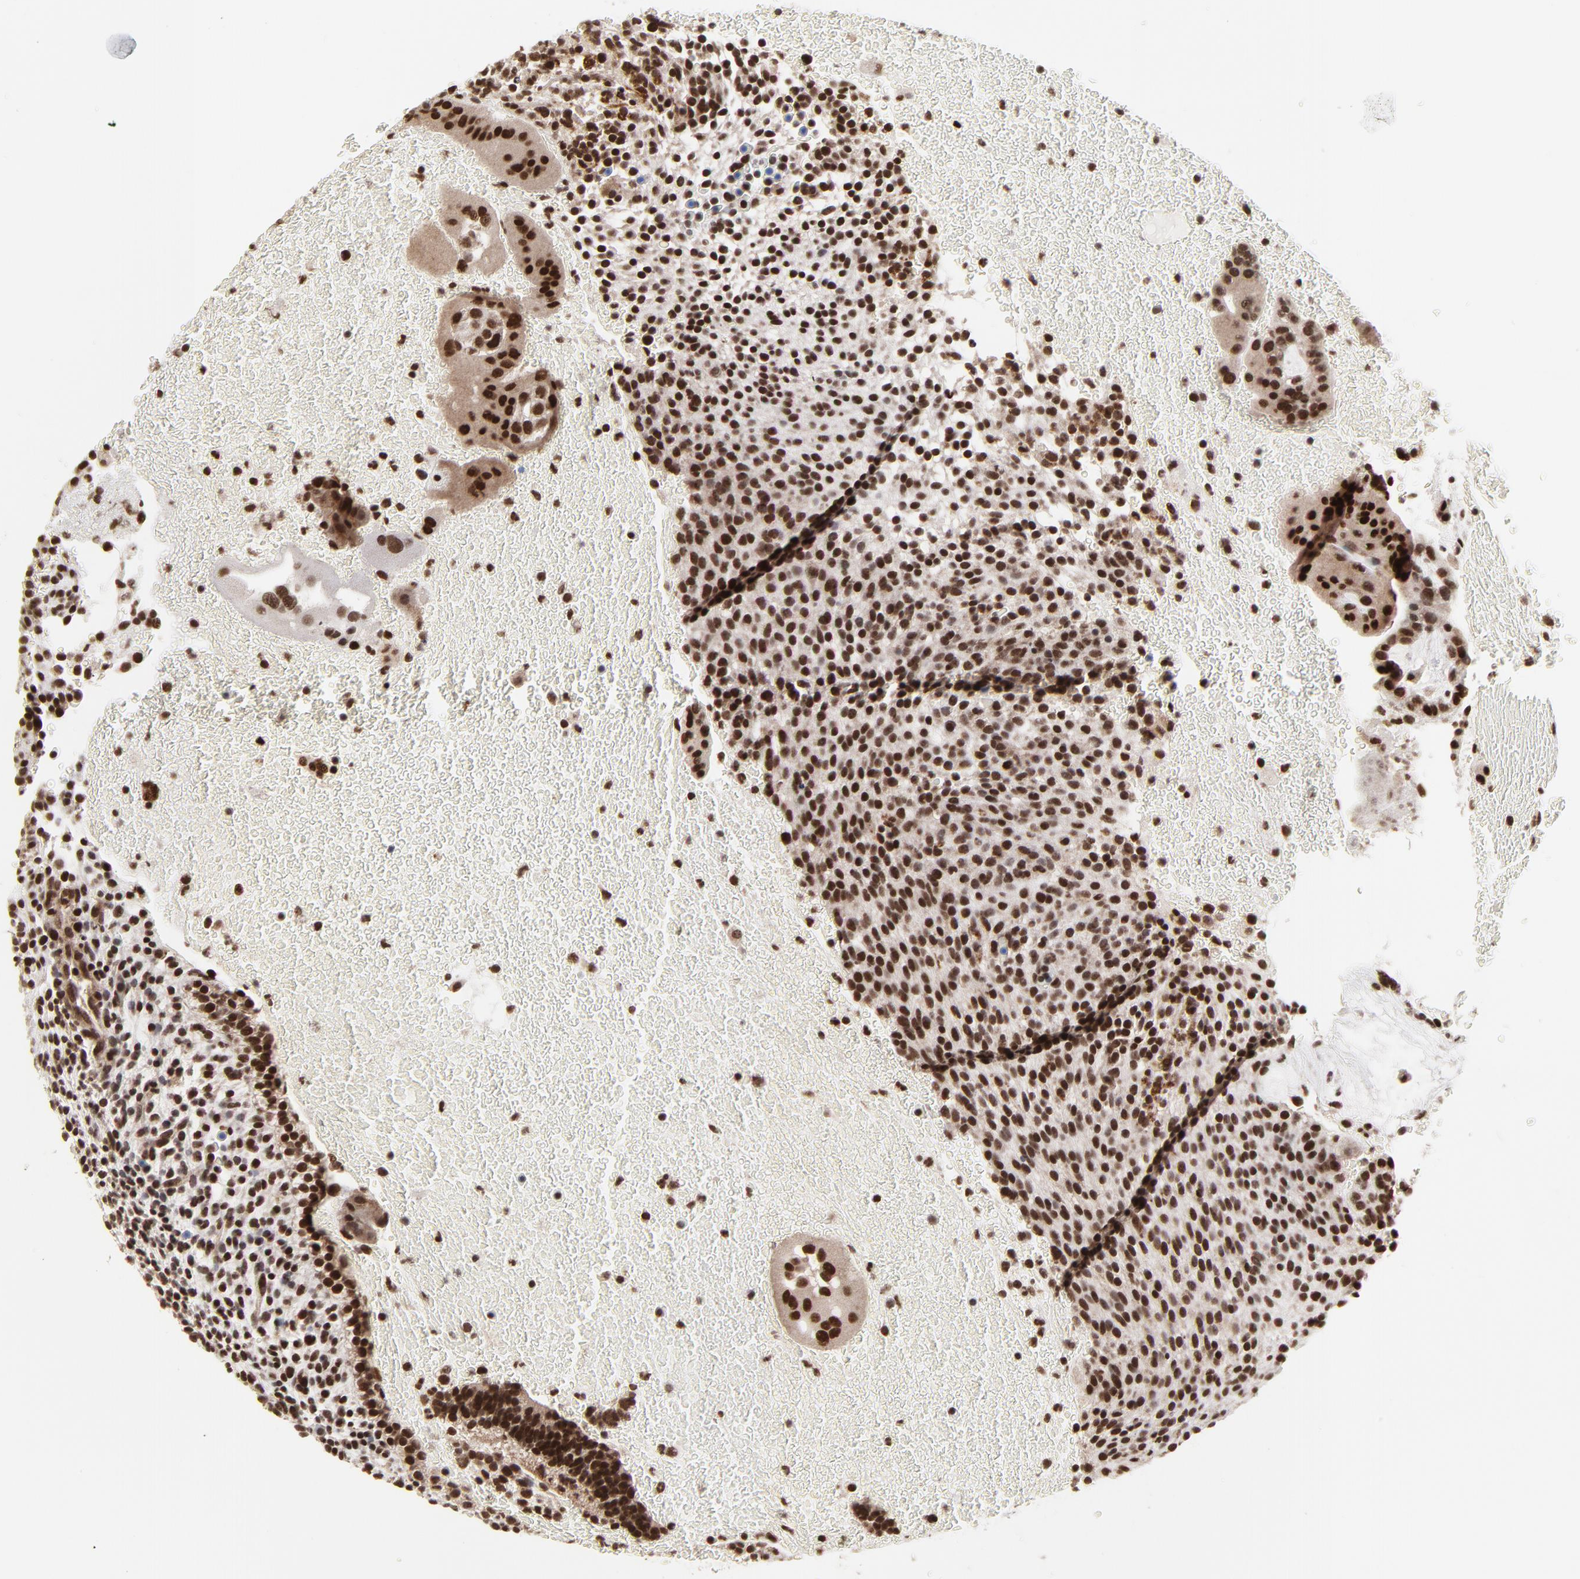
{"staining": {"intensity": "strong", "quantity": ">75%", "location": "nuclear"}, "tissue": "placenta", "cell_type": "Decidual cells", "image_type": "normal", "snomed": [{"axis": "morphology", "description": "Normal tissue, NOS"}, {"axis": "topography", "description": "Placenta"}], "caption": "Normal placenta was stained to show a protein in brown. There is high levels of strong nuclear positivity in about >75% of decidual cells.", "gene": "ZNF777", "patient": {"sex": "female", "age": 19}}